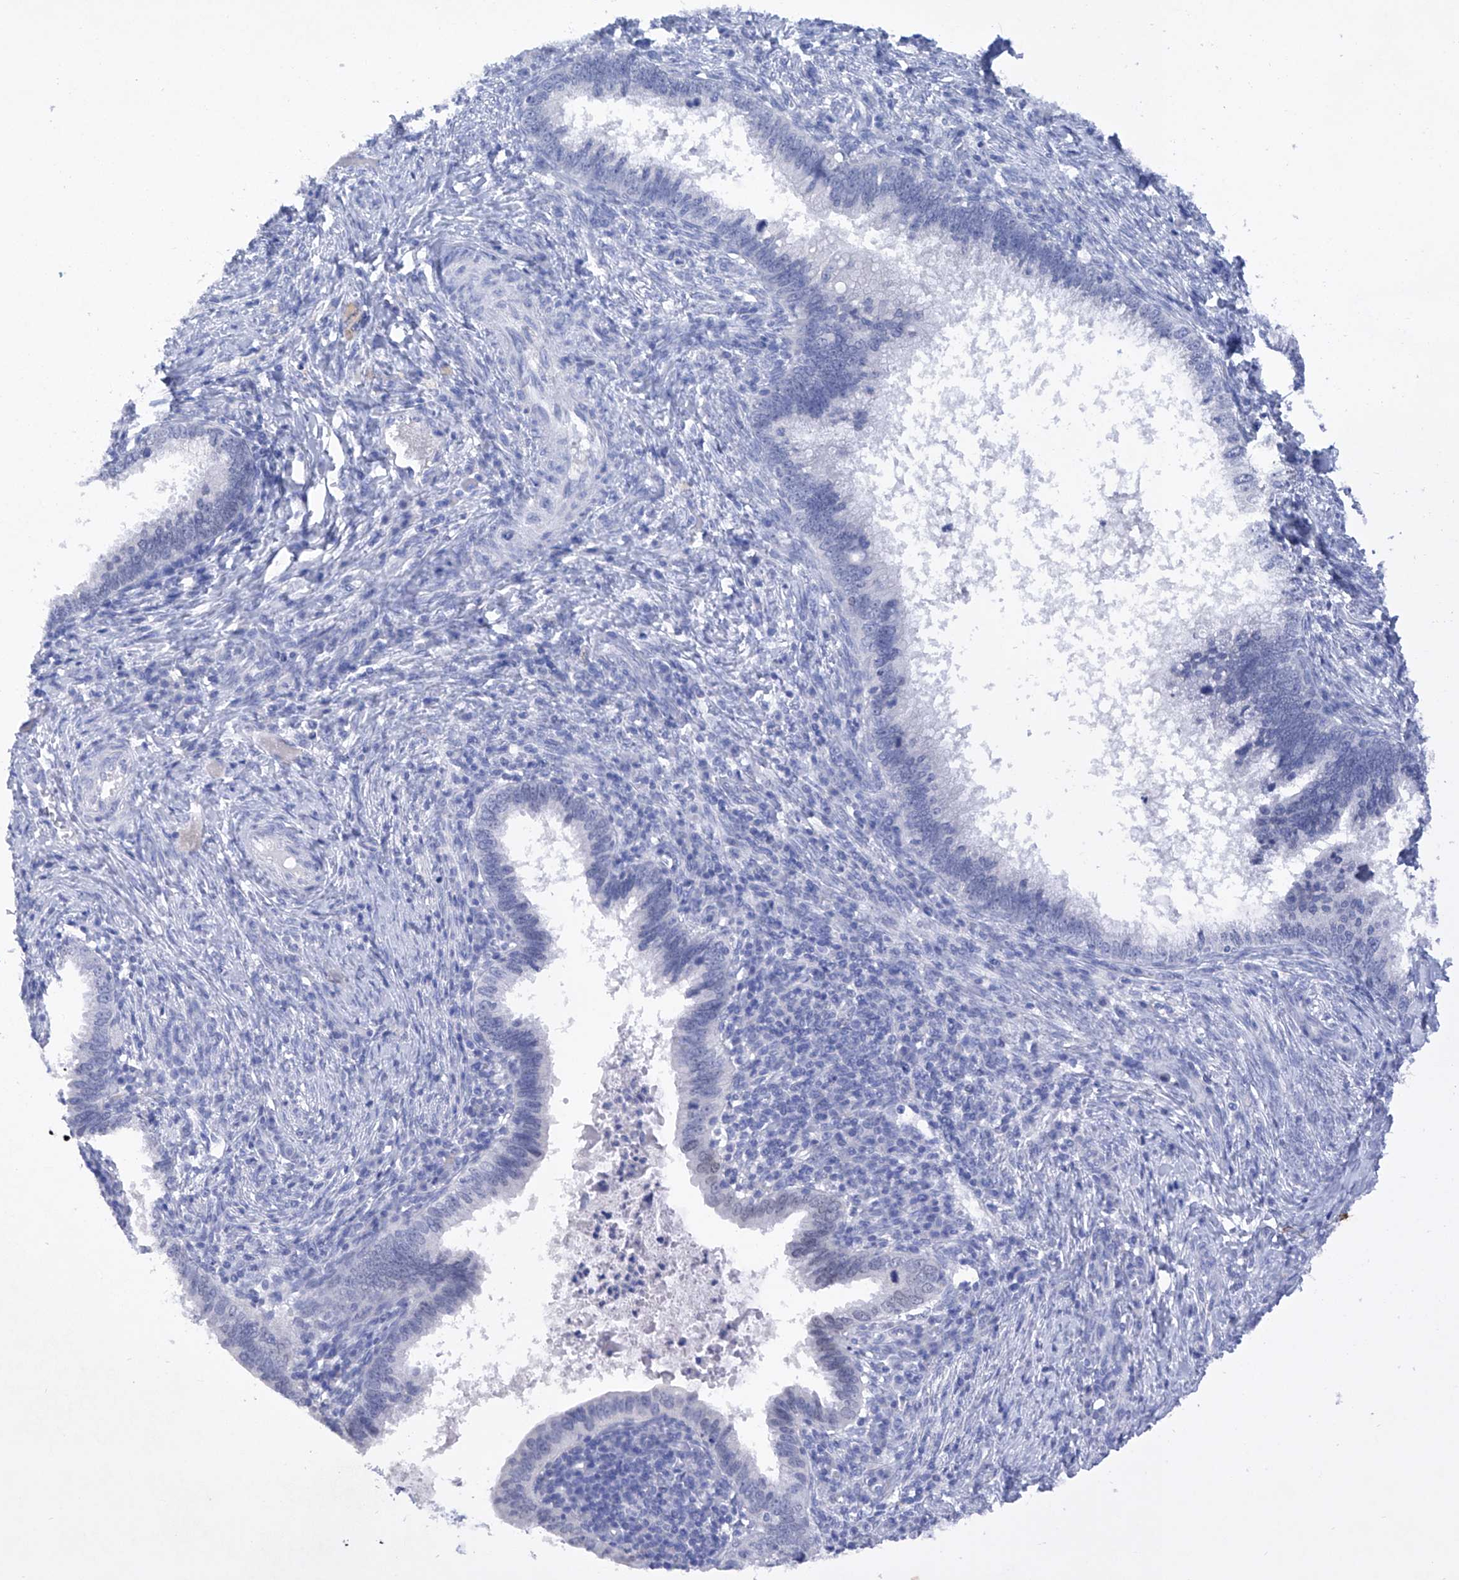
{"staining": {"intensity": "negative", "quantity": "none", "location": "none"}, "tissue": "cervical cancer", "cell_type": "Tumor cells", "image_type": "cancer", "snomed": [{"axis": "morphology", "description": "Adenocarcinoma, NOS"}, {"axis": "topography", "description": "Cervix"}], "caption": "This image is of cervical cancer (adenocarcinoma) stained with IHC to label a protein in brown with the nuclei are counter-stained blue. There is no positivity in tumor cells.", "gene": "BARX2", "patient": {"sex": "female", "age": 36}}